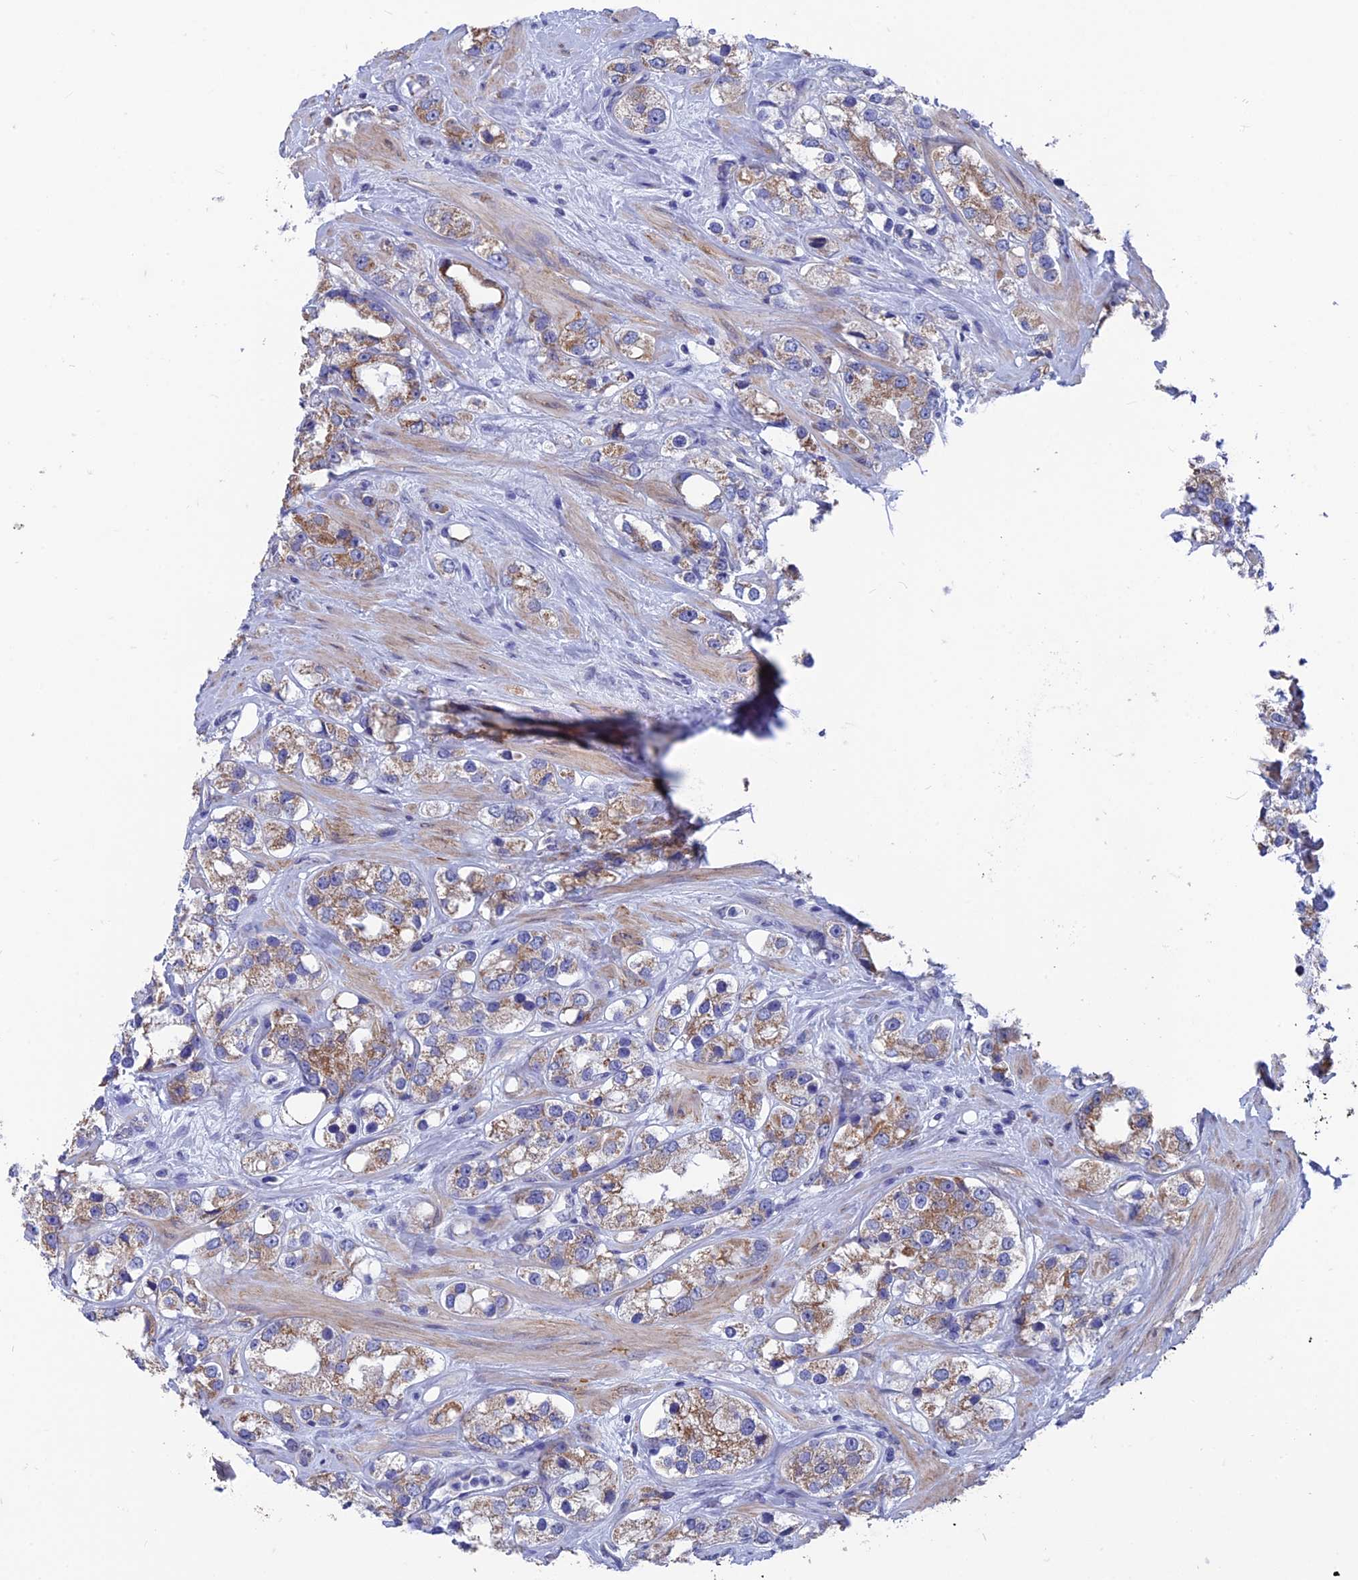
{"staining": {"intensity": "moderate", "quantity": ">75%", "location": "cytoplasmic/membranous"}, "tissue": "prostate cancer", "cell_type": "Tumor cells", "image_type": "cancer", "snomed": [{"axis": "morphology", "description": "Adenocarcinoma, NOS"}, {"axis": "topography", "description": "Prostate"}], "caption": "Protein staining by IHC displays moderate cytoplasmic/membranous positivity in about >75% of tumor cells in prostate cancer (adenocarcinoma).", "gene": "AK4", "patient": {"sex": "male", "age": 79}}